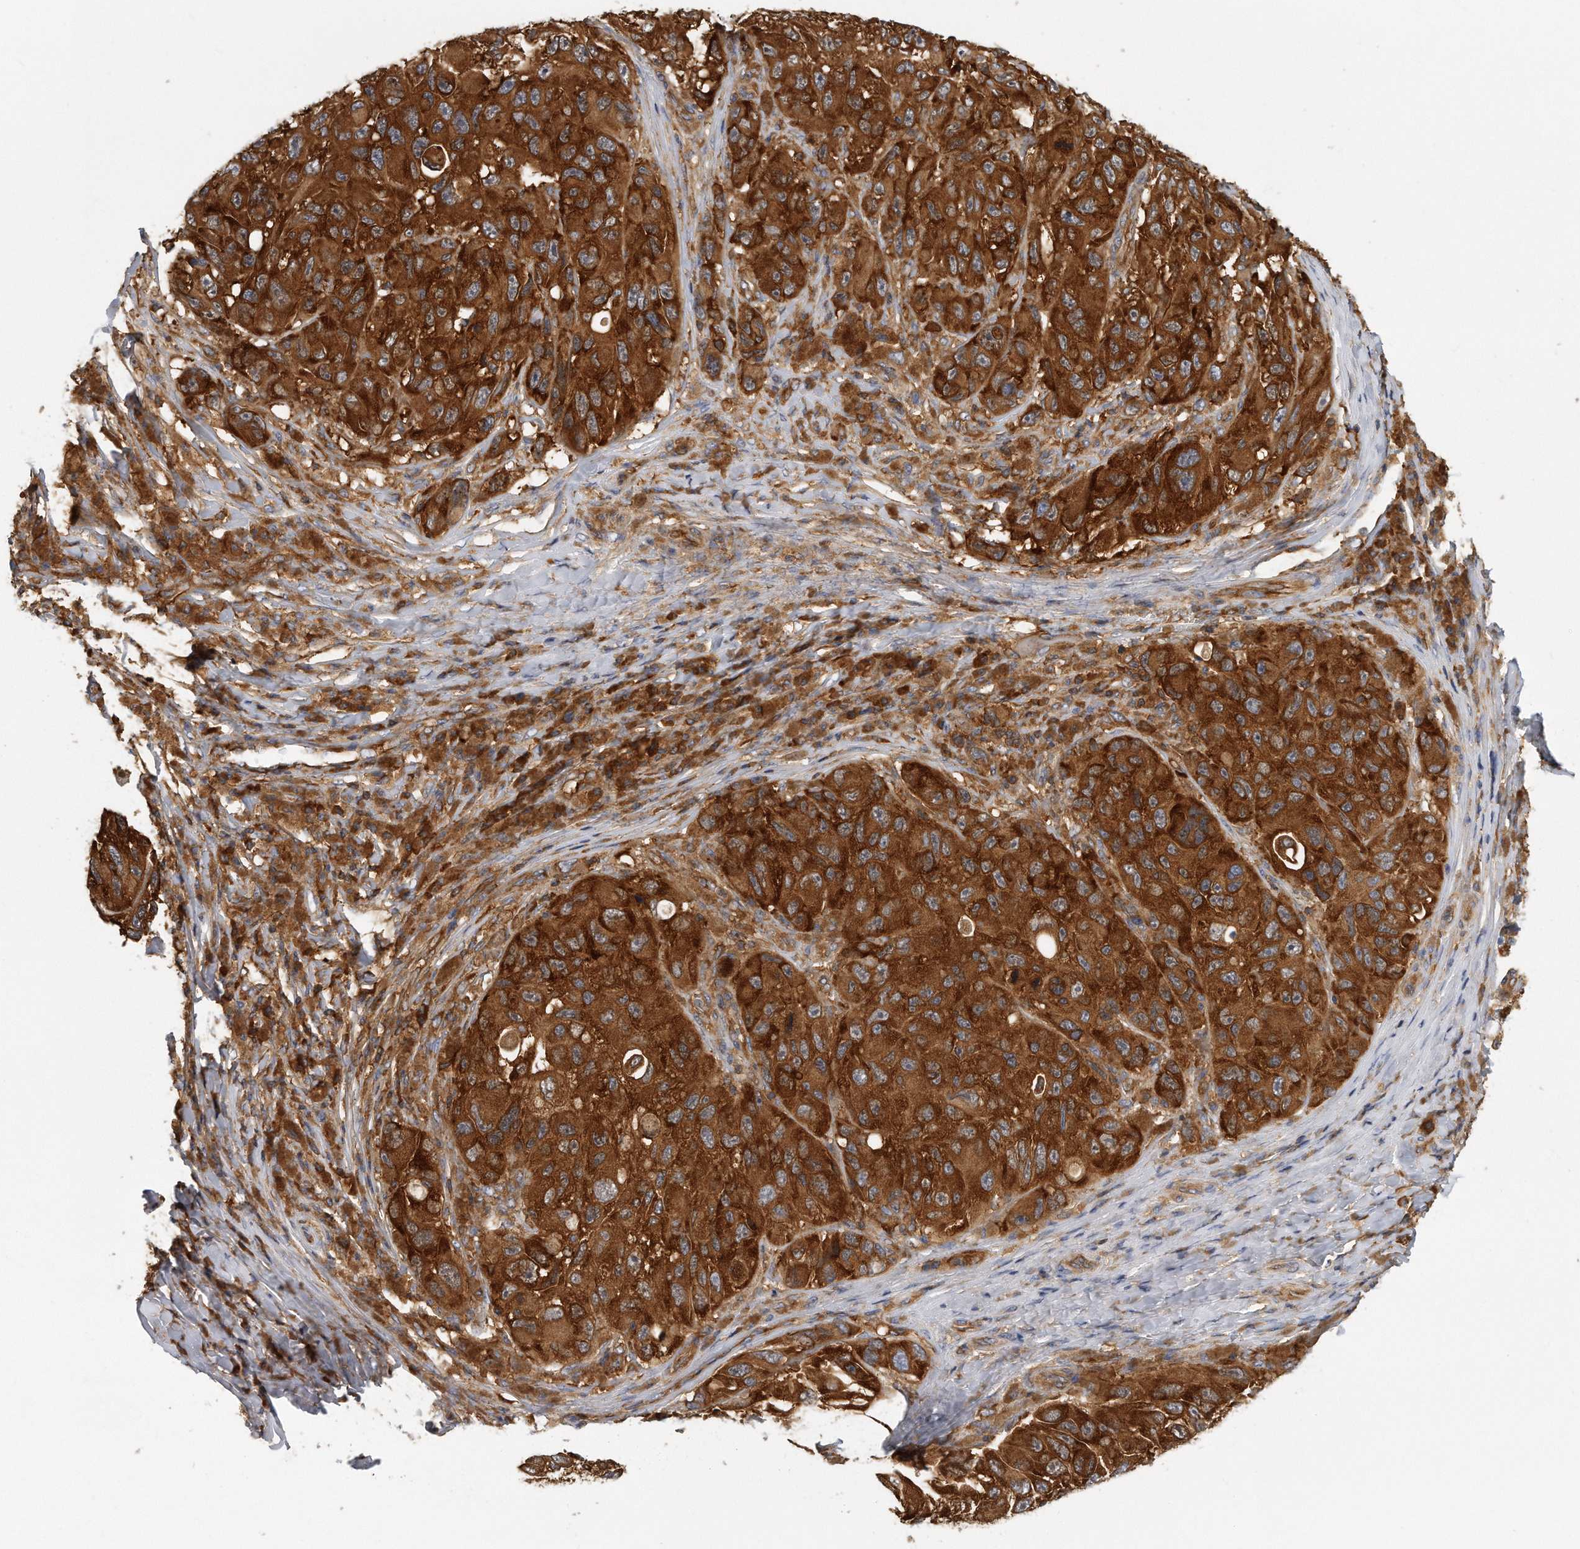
{"staining": {"intensity": "strong", "quantity": ">75%", "location": "cytoplasmic/membranous"}, "tissue": "melanoma", "cell_type": "Tumor cells", "image_type": "cancer", "snomed": [{"axis": "morphology", "description": "Malignant melanoma, NOS"}, {"axis": "topography", "description": "Skin"}], "caption": "High-magnification brightfield microscopy of malignant melanoma stained with DAB (3,3'-diaminobenzidine) (brown) and counterstained with hematoxylin (blue). tumor cells exhibit strong cytoplasmic/membranous staining is present in approximately>75% of cells. Immunohistochemistry (ihc) stains the protein in brown and the nuclei are stained blue.", "gene": "EIF3I", "patient": {"sex": "female", "age": 73}}